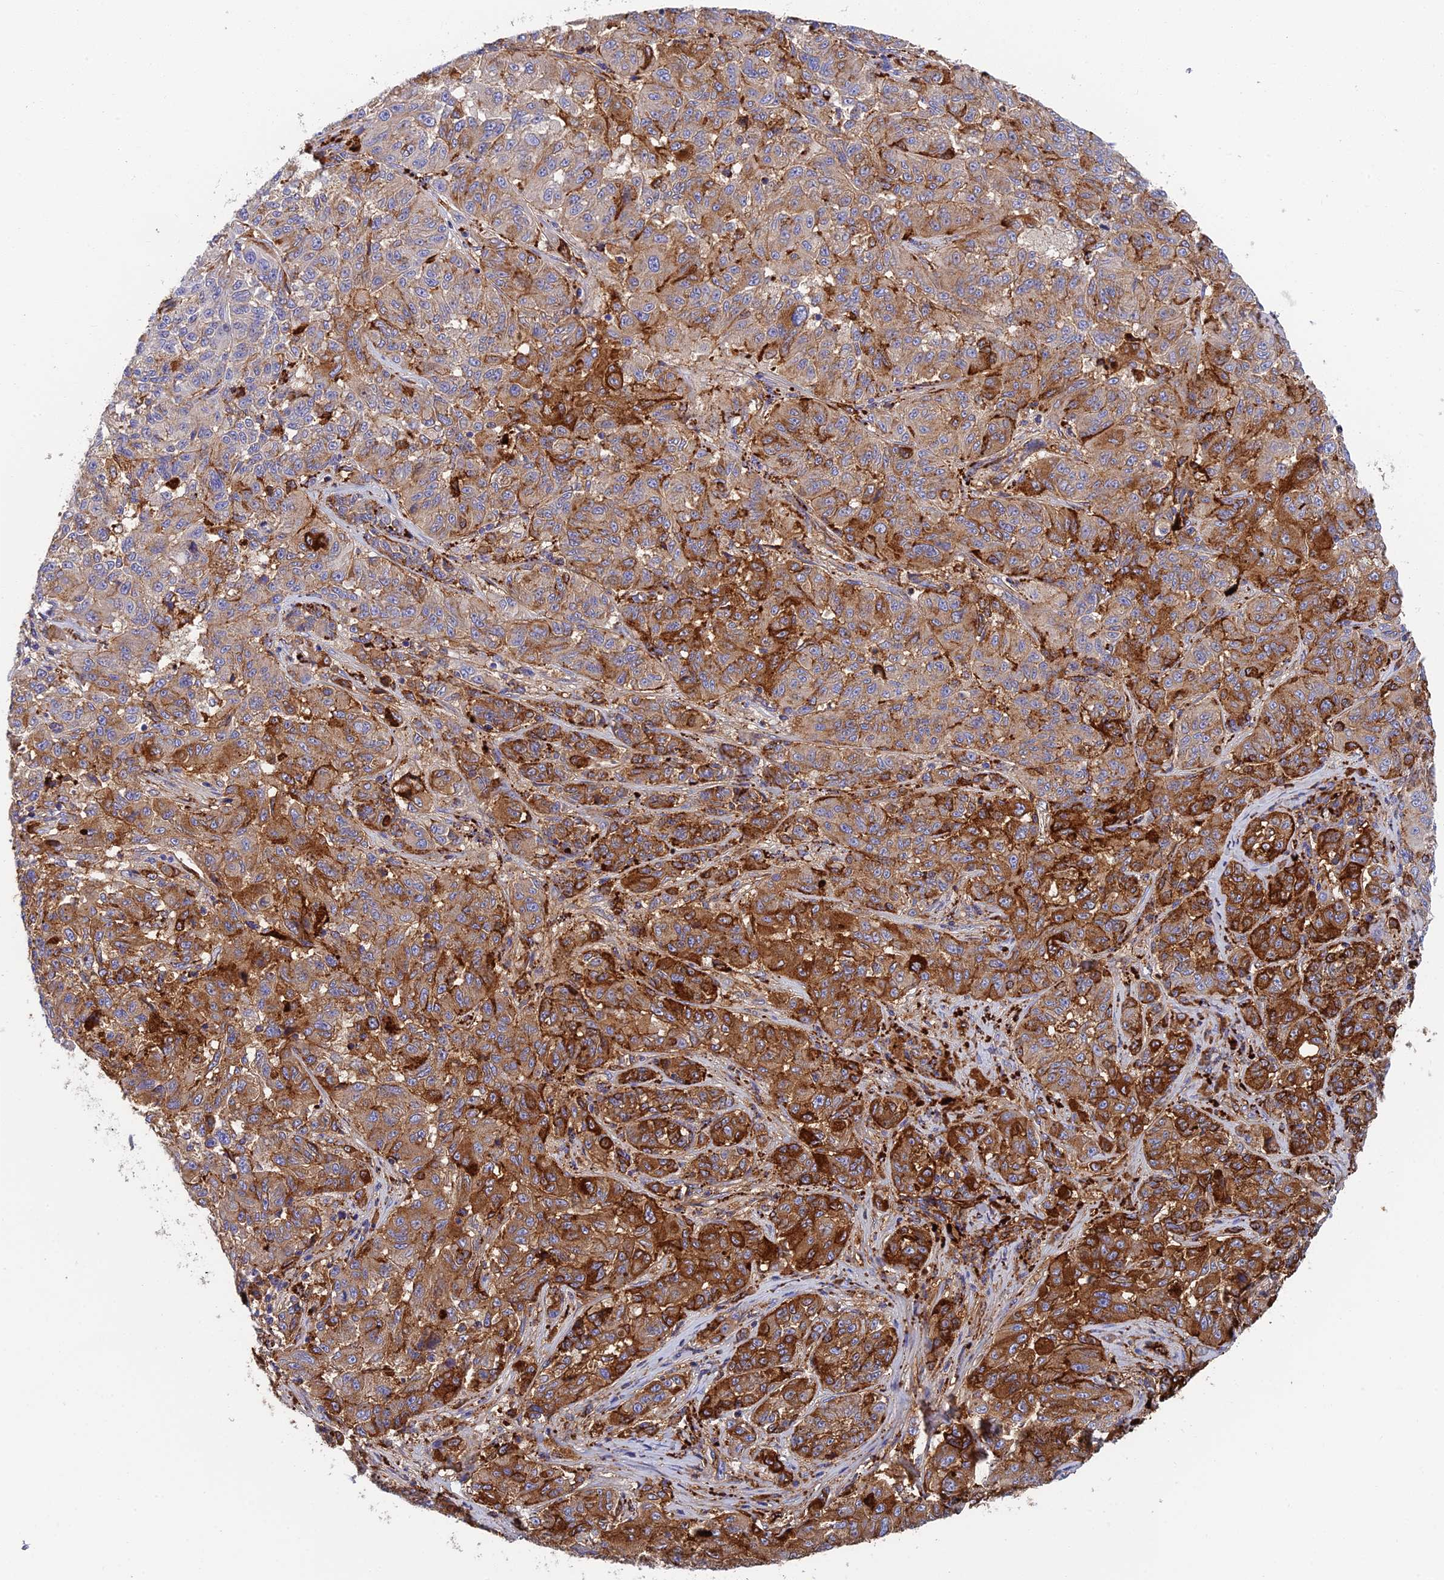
{"staining": {"intensity": "moderate", "quantity": "25%-75%", "location": "cytoplasmic/membranous"}, "tissue": "melanoma", "cell_type": "Tumor cells", "image_type": "cancer", "snomed": [{"axis": "morphology", "description": "Malignant melanoma, NOS"}, {"axis": "topography", "description": "Skin"}], "caption": "The image reveals a brown stain indicating the presence of a protein in the cytoplasmic/membranous of tumor cells in malignant melanoma.", "gene": "ADAMTS13", "patient": {"sex": "male", "age": 53}}